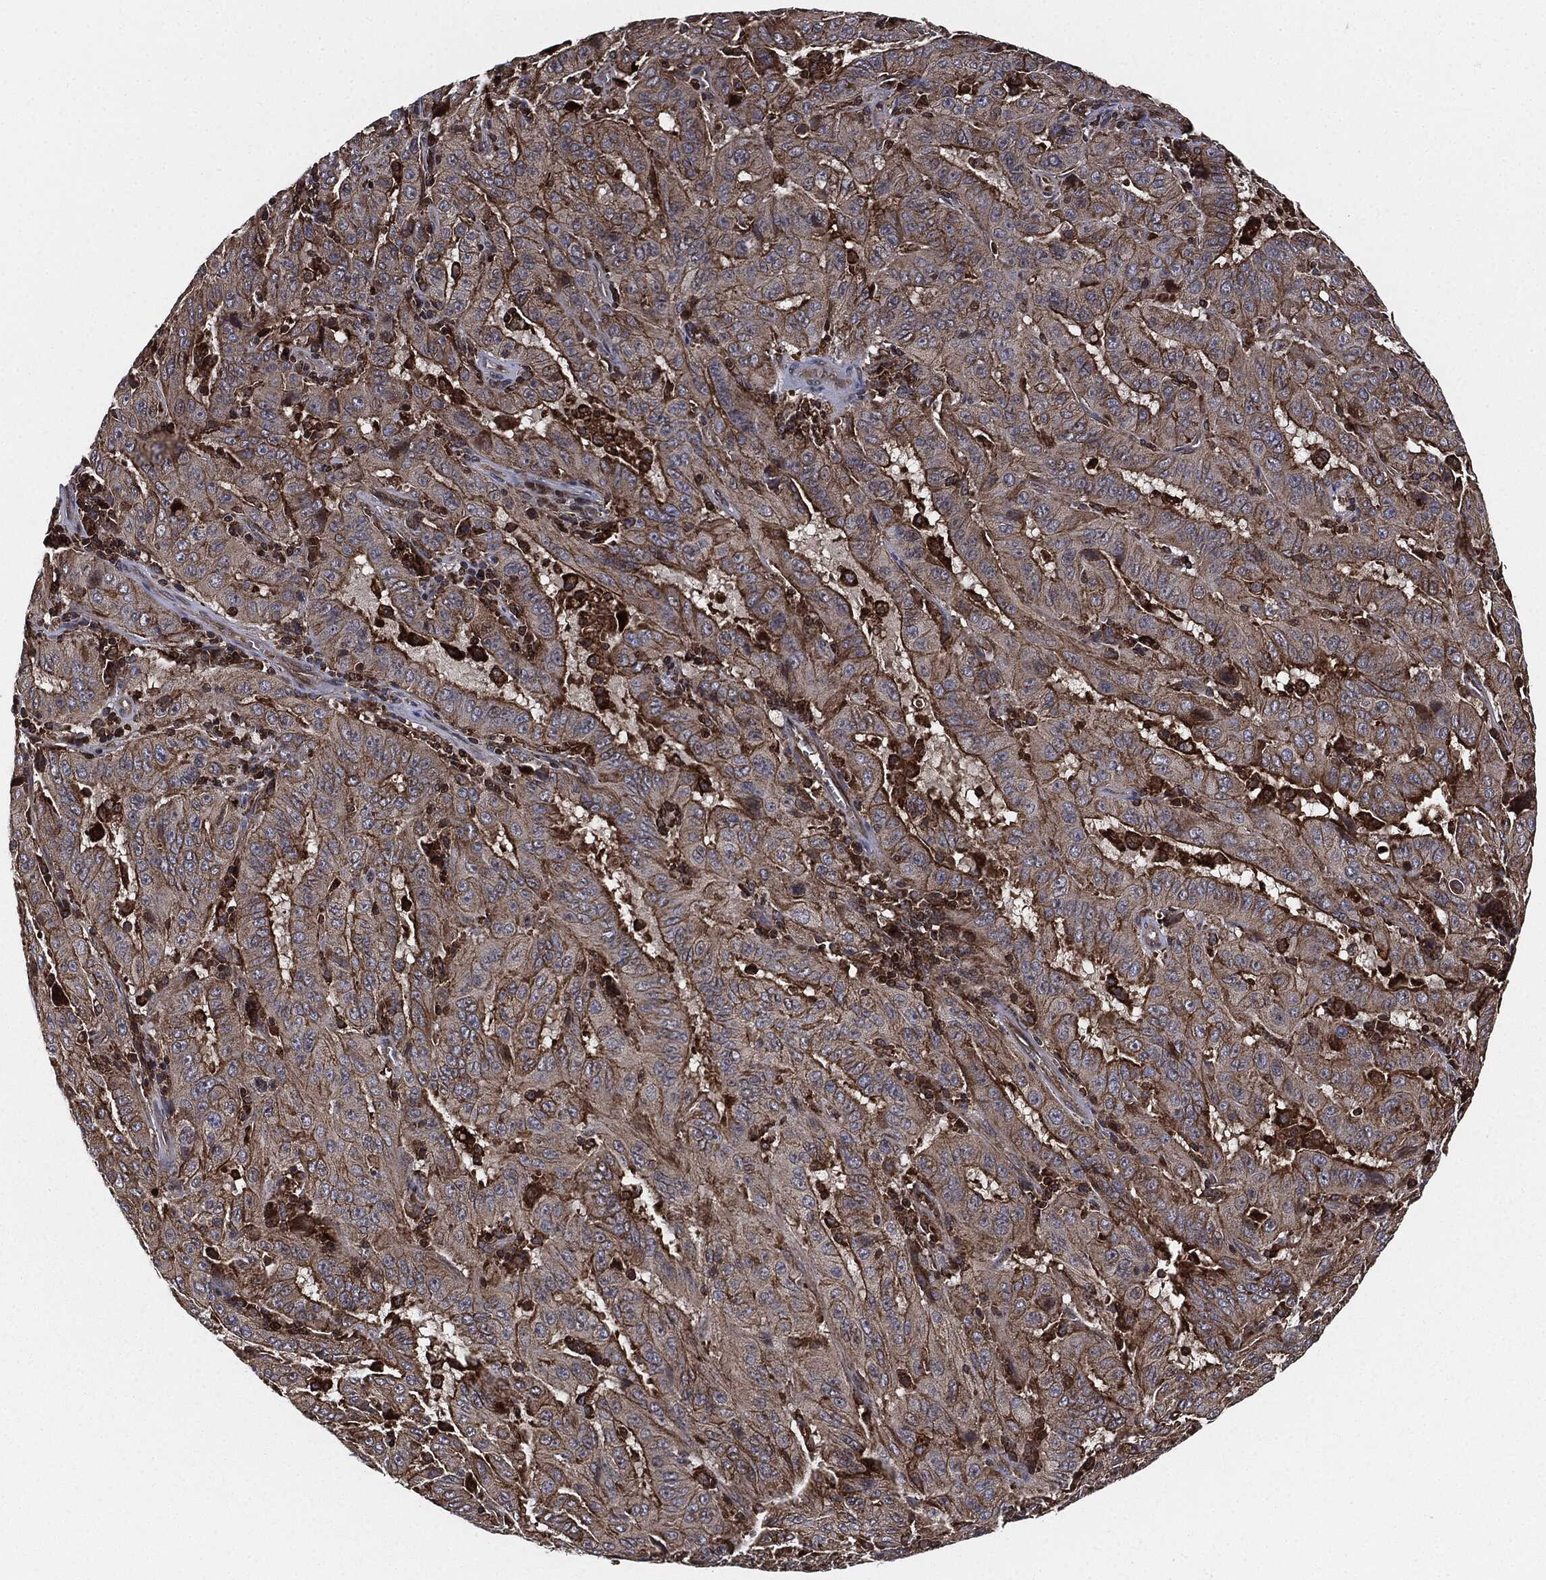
{"staining": {"intensity": "strong", "quantity": ">75%", "location": "cytoplasmic/membranous"}, "tissue": "pancreatic cancer", "cell_type": "Tumor cells", "image_type": "cancer", "snomed": [{"axis": "morphology", "description": "Adenocarcinoma, NOS"}, {"axis": "topography", "description": "Pancreas"}], "caption": "Approximately >75% of tumor cells in pancreatic cancer (adenocarcinoma) show strong cytoplasmic/membranous protein expression as visualized by brown immunohistochemical staining.", "gene": "UBR1", "patient": {"sex": "male", "age": 63}}